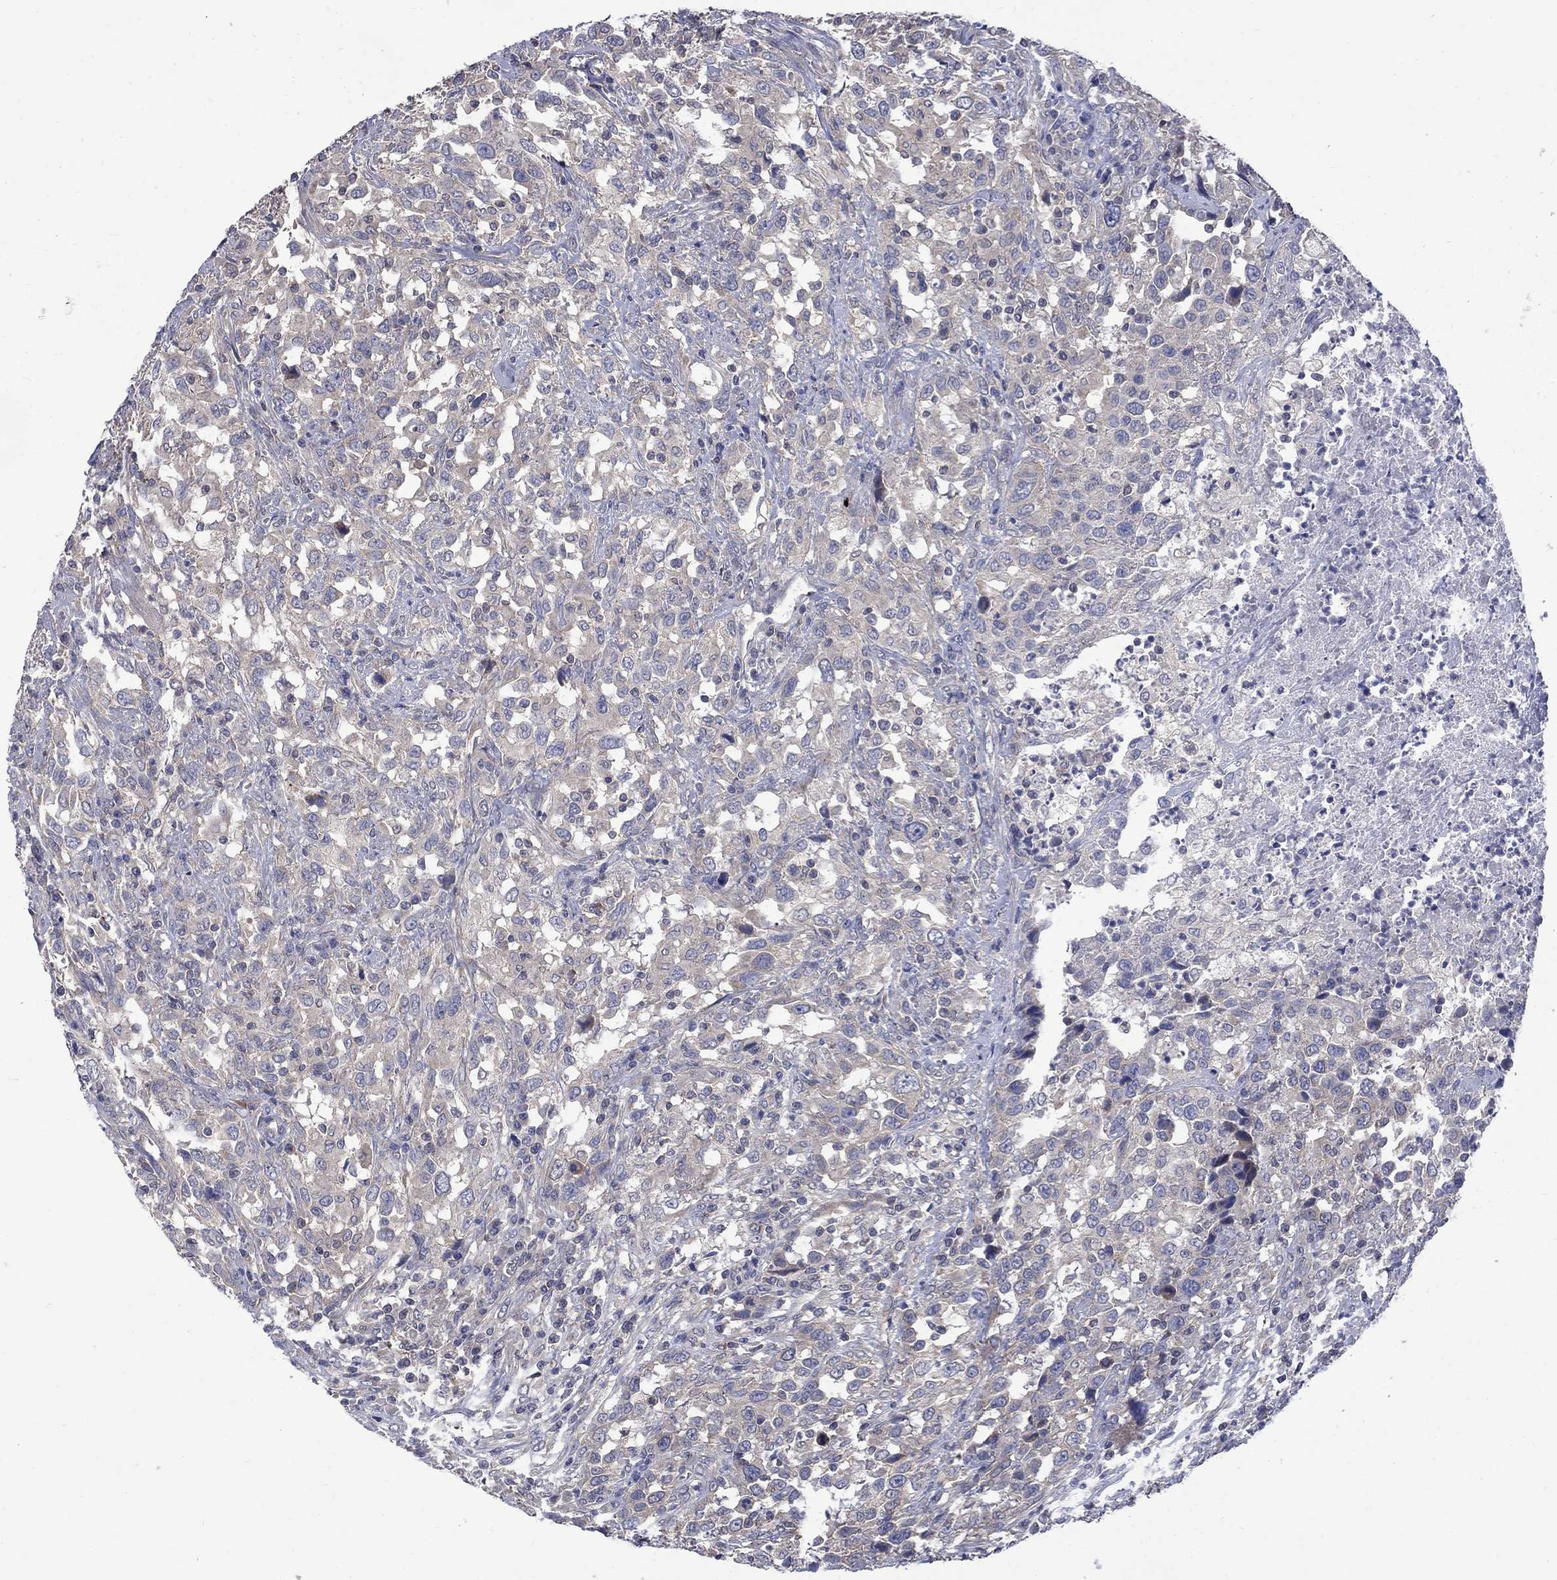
{"staining": {"intensity": "negative", "quantity": "none", "location": "none"}, "tissue": "urothelial cancer", "cell_type": "Tumor cells", "image_type": "cancer", "snomed": [{"axis": "morphology", "description": "Urothelial carcinoma, NOS"}, {"axis": "morphology", "description": "Urothelial carcinoma, High grade"}, {"axis": "topography", "description": "Urinary bladder"}], "caption": "This micrograph is of transitional cell carcinoma stained with IHC to label a protein in brown with the nuclei are counter-stained blue. There is no expression in tumor cells.", "gene": "HSPA12A", "patient": {"sex": "female", "age": 64}}